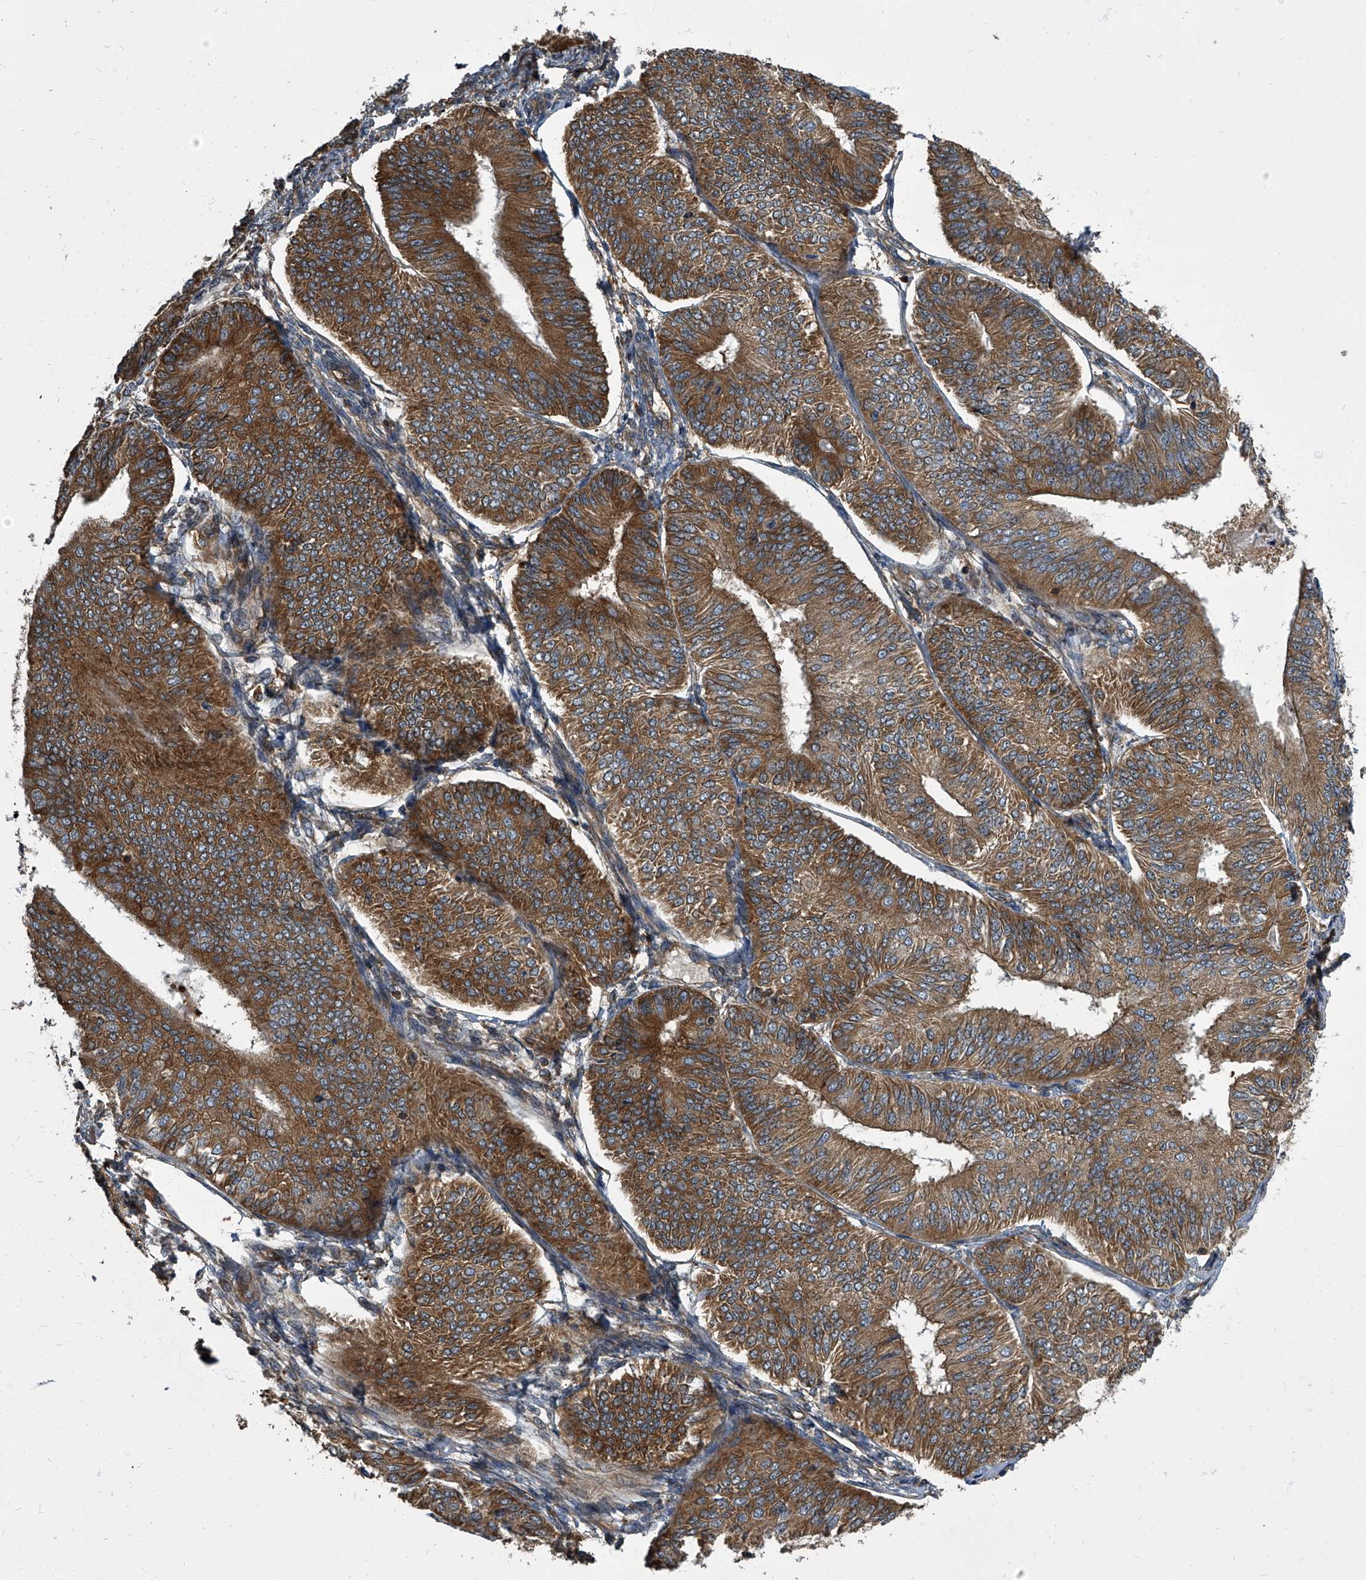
{"staining": {"intensity": "strong", "quantity": ">75%", "location": "cytoplasmic/membranous"}, "tissue": "endometrial cancer", "cell_type": "Tumor cells", "image_type": "cancer", "snomed": [{"axis": "morphology", "description": "Adenocarcinoma, NOS"}, {"axis": "topography", "description": "Endometrium"}], "caption": "Immunohistochemistry (IHC) (DAB) staining of endometrial adenocarcinoma exhibits strong cytoplasmic/membranous protein expression in approximately >75% of tumor cells. The staining was performed using DAB to visualize the protein expression in brown, while the nuclei were stained in blue with hematoxylin (Magnification: 20x).", "gene": "CDV3", "patient": {"sex": "female", "age": 58}}